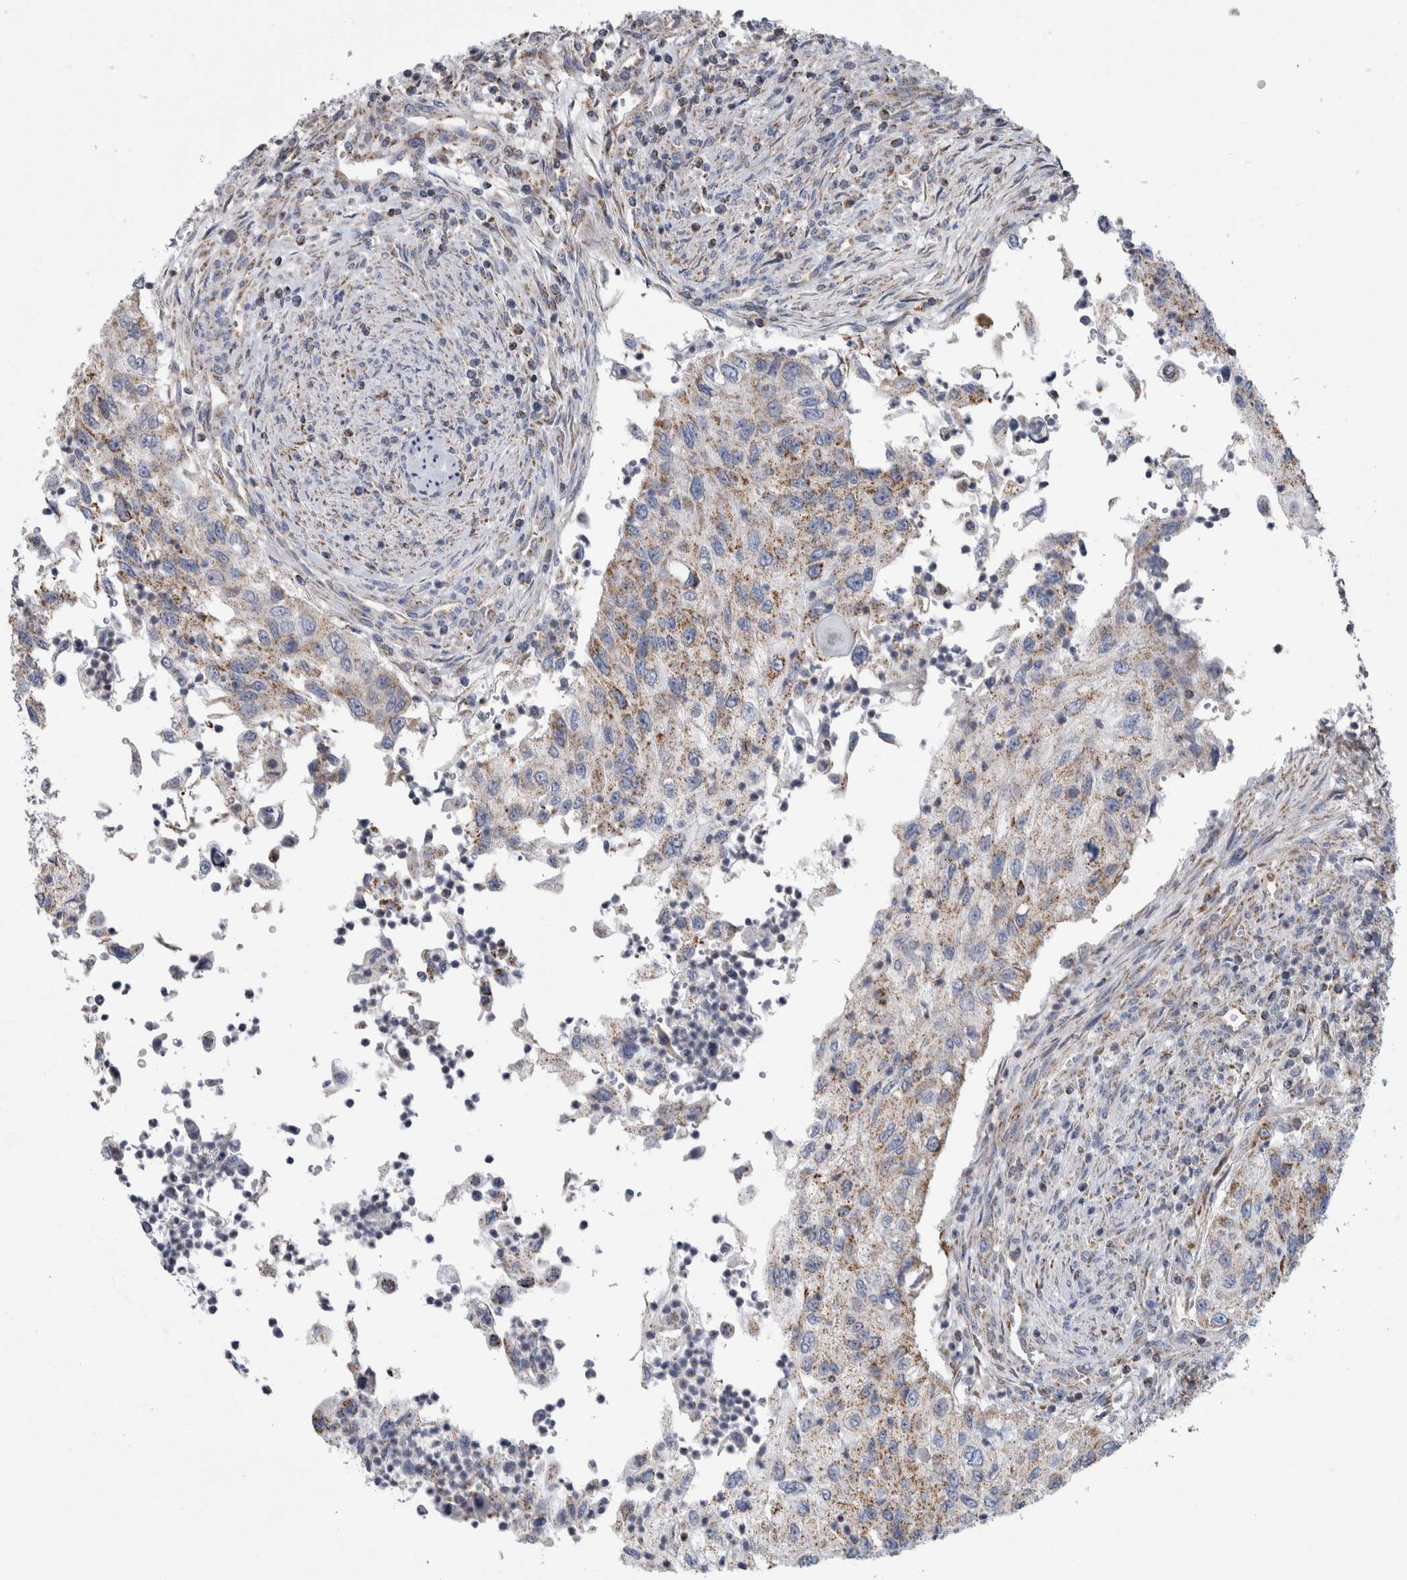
{"staining": {"intensity": "moderate", "quantity": ">75%", "location": "cytoplasmic/membranous"}, "tissue": "urothelial cancer", "cell_type": "Tumor cells", "image_type": "cancer", "snomed": [{"axis": "morphology", "description": "Urothelial carcinoma, High grade"}, {"axis": "topography", "description": "Urinary bladder"}], "caption": "High-magnification brightfield microscopy of urothelial cancer stained with DAB (brown) and counterstained with hematoxylin (blue). tumor cells exhibit moderate cytoplasmic/membranous expression is seen in about>75% of cells.", "gene": "ETFA", "patient": {"sex": "female", "age": 60}}